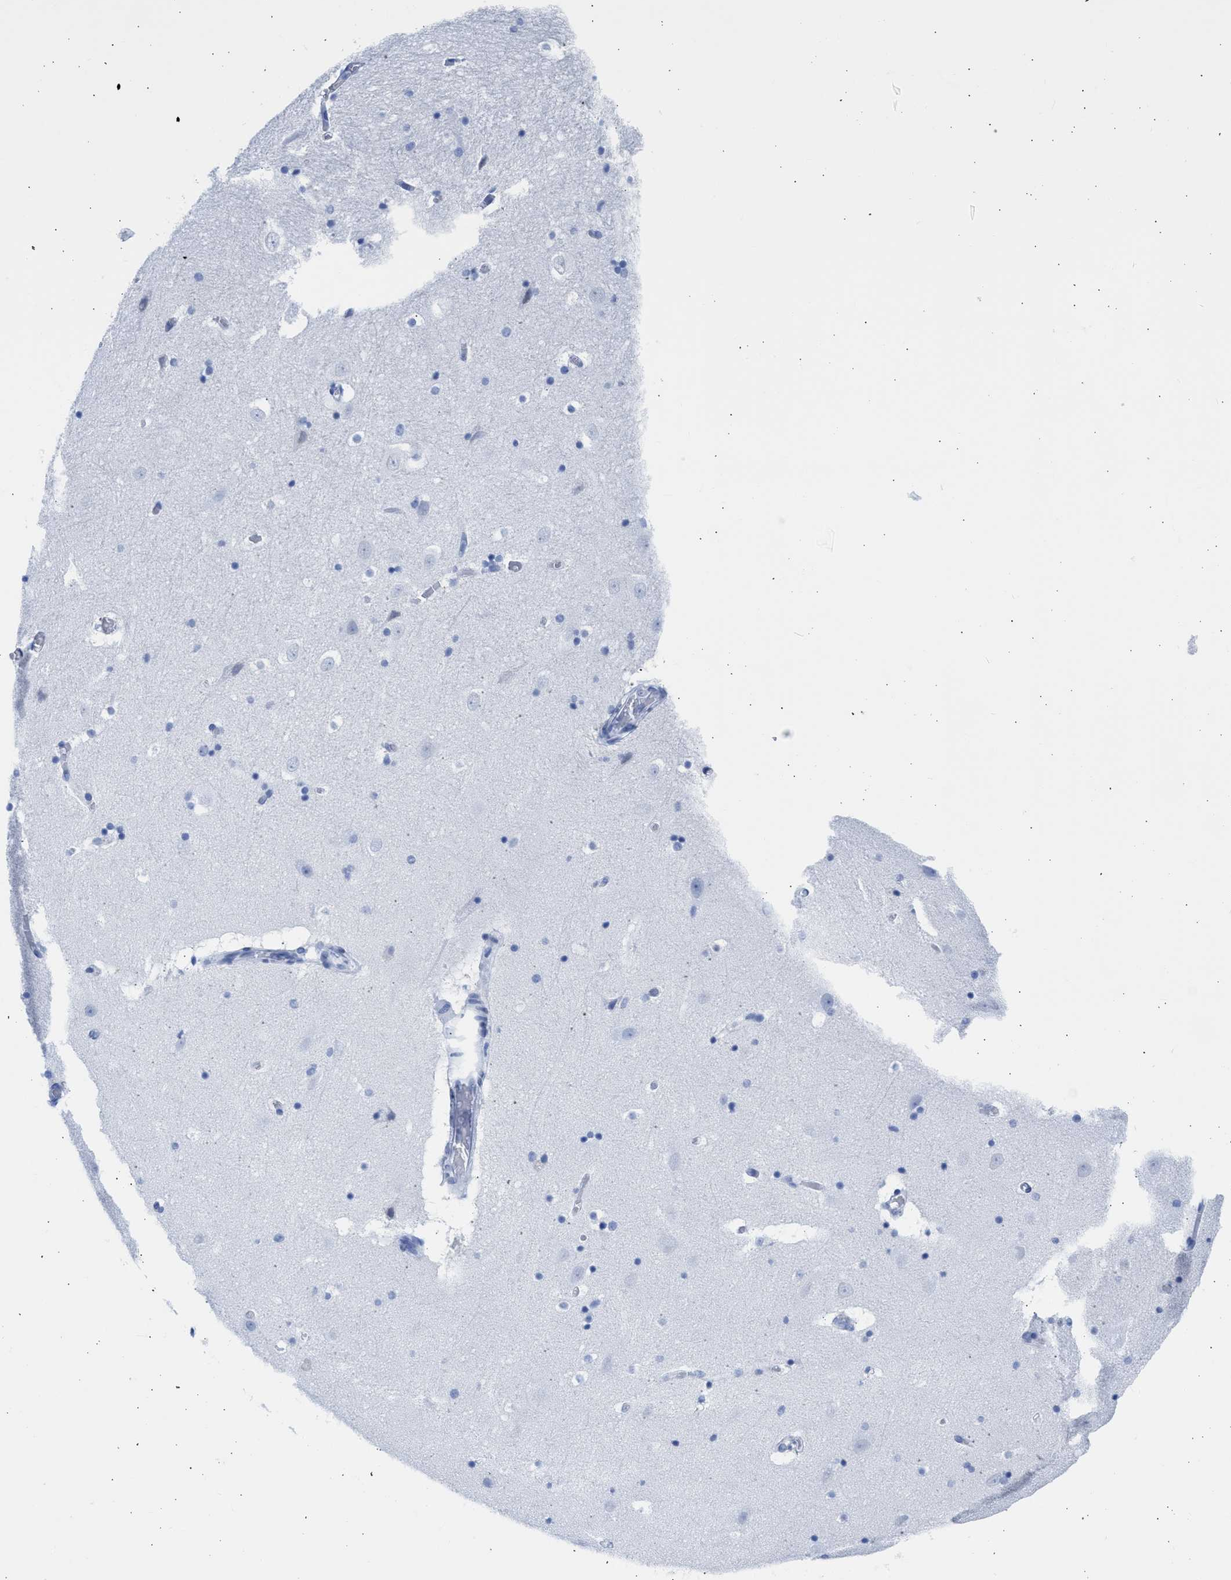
{"staining": {"intensity": "negative", "quantity": "none", "location": "none"}, "tissue": "hippocampus", "cell_type": "Glial cells", "image_type": "normal", "snomed": [{"axis": "morphology", "description": "Normal tissue, NOS"}, {"axis": "topography", "description": "Hippocampus"}], "caption": "The immunohistochemistry histopathology image has no significant expression in glial cells of hippocampus.", "gene": "RSPH1", "patient": {"sex": "male", "age": 45}}